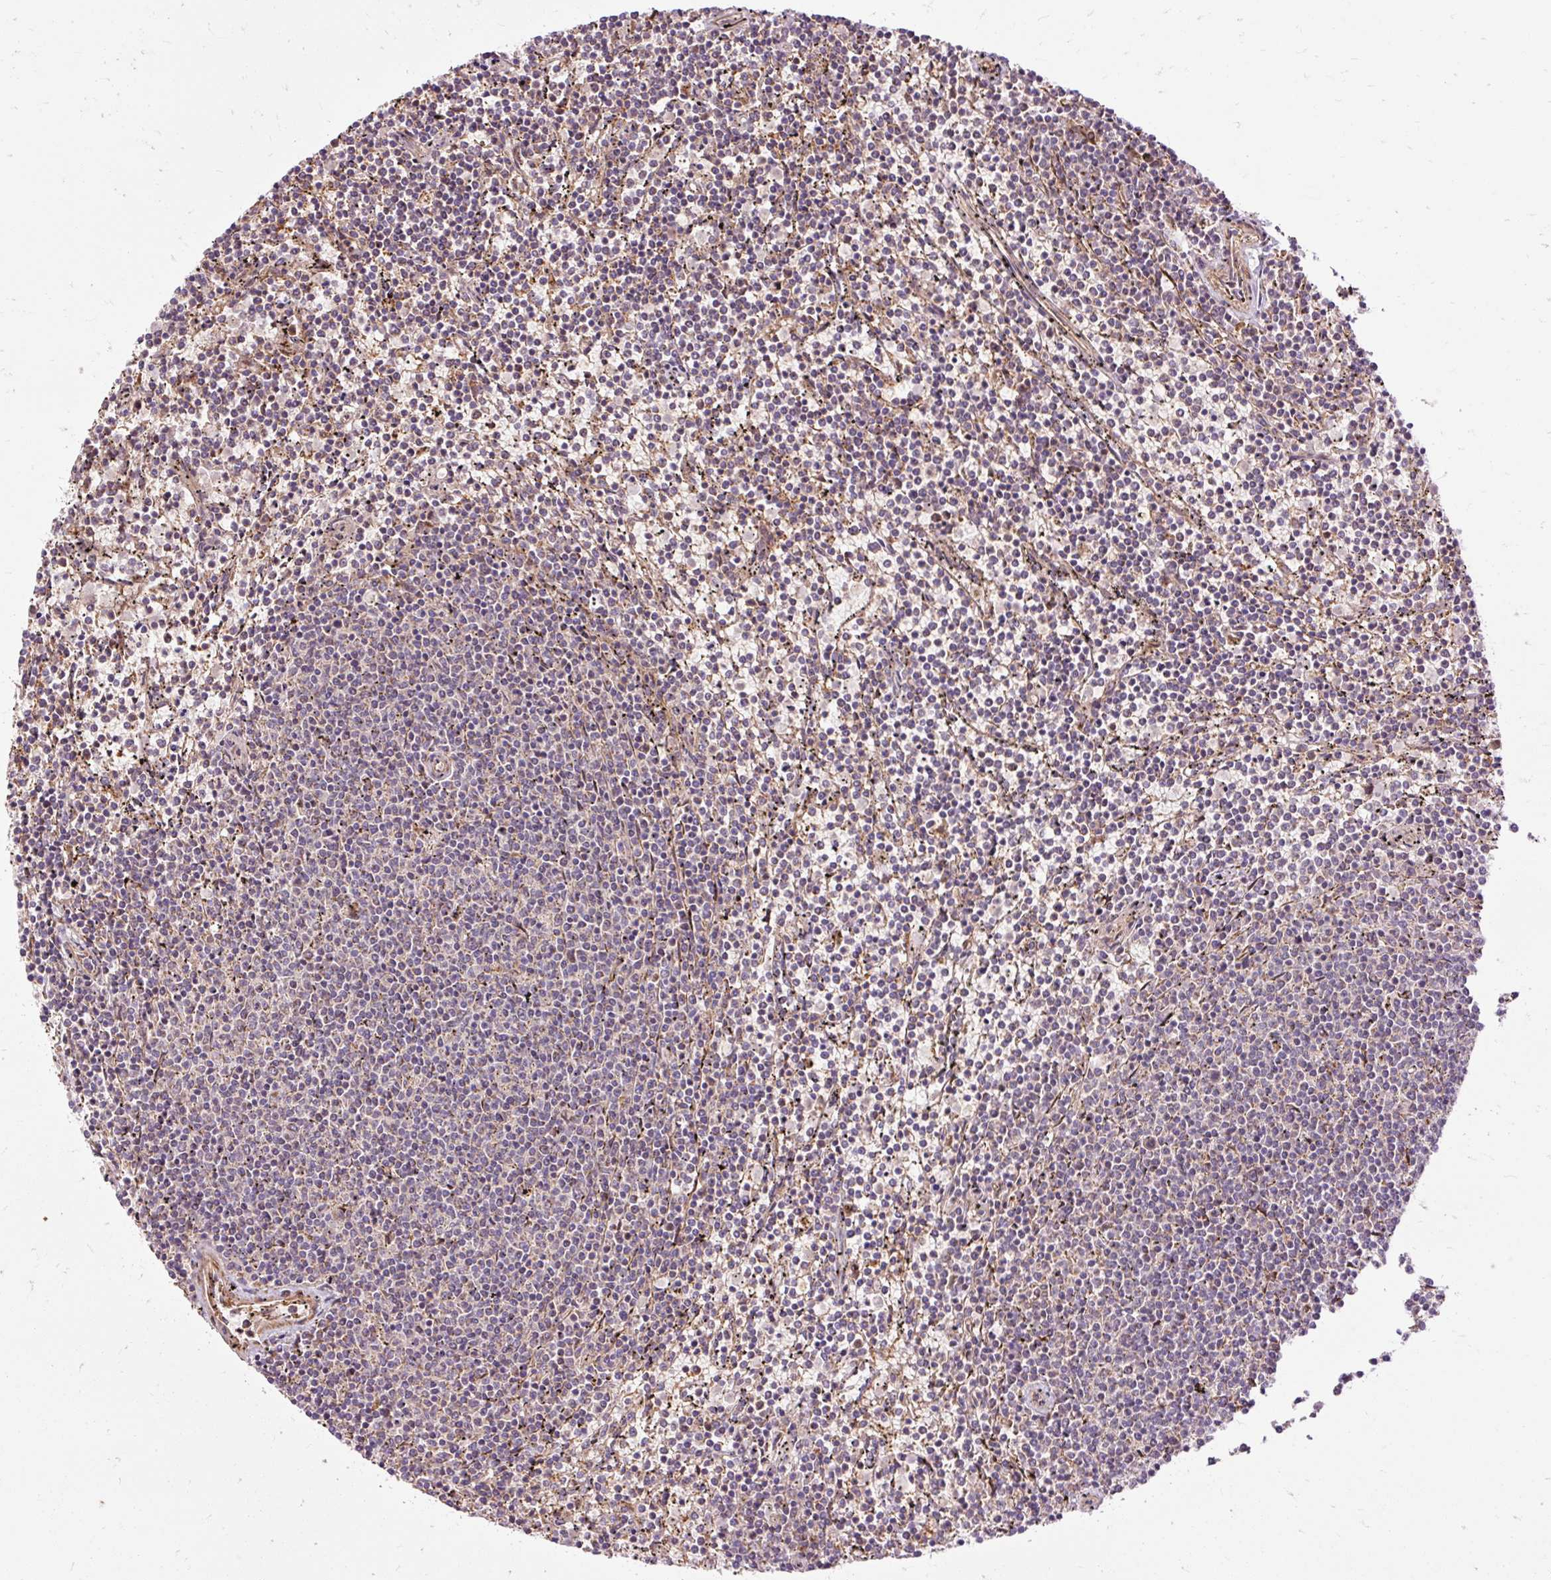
{"staining": {"intensity": "negative", "quantity": "none", "location": "none"}, "tissue": "lymphoma", "cell_type": "Tumor cells", "image_type": "cancer", "snomed": [{"axis": "morphology", "description": "Malignant lymphoma, non-Hodgkin's type, Low grade"}, {"axis": "topography", "description": "Spleen"}], "caption": "DAB (3,3'-diaminobenzidine) immunohistochemical staining of human low-grade malignant lymphoma, non-Hodgkin's type exhibits no significant staining in tumor cells.", "gene": "RIPOR3", "patient": {"sex": "female", "age": 50}}